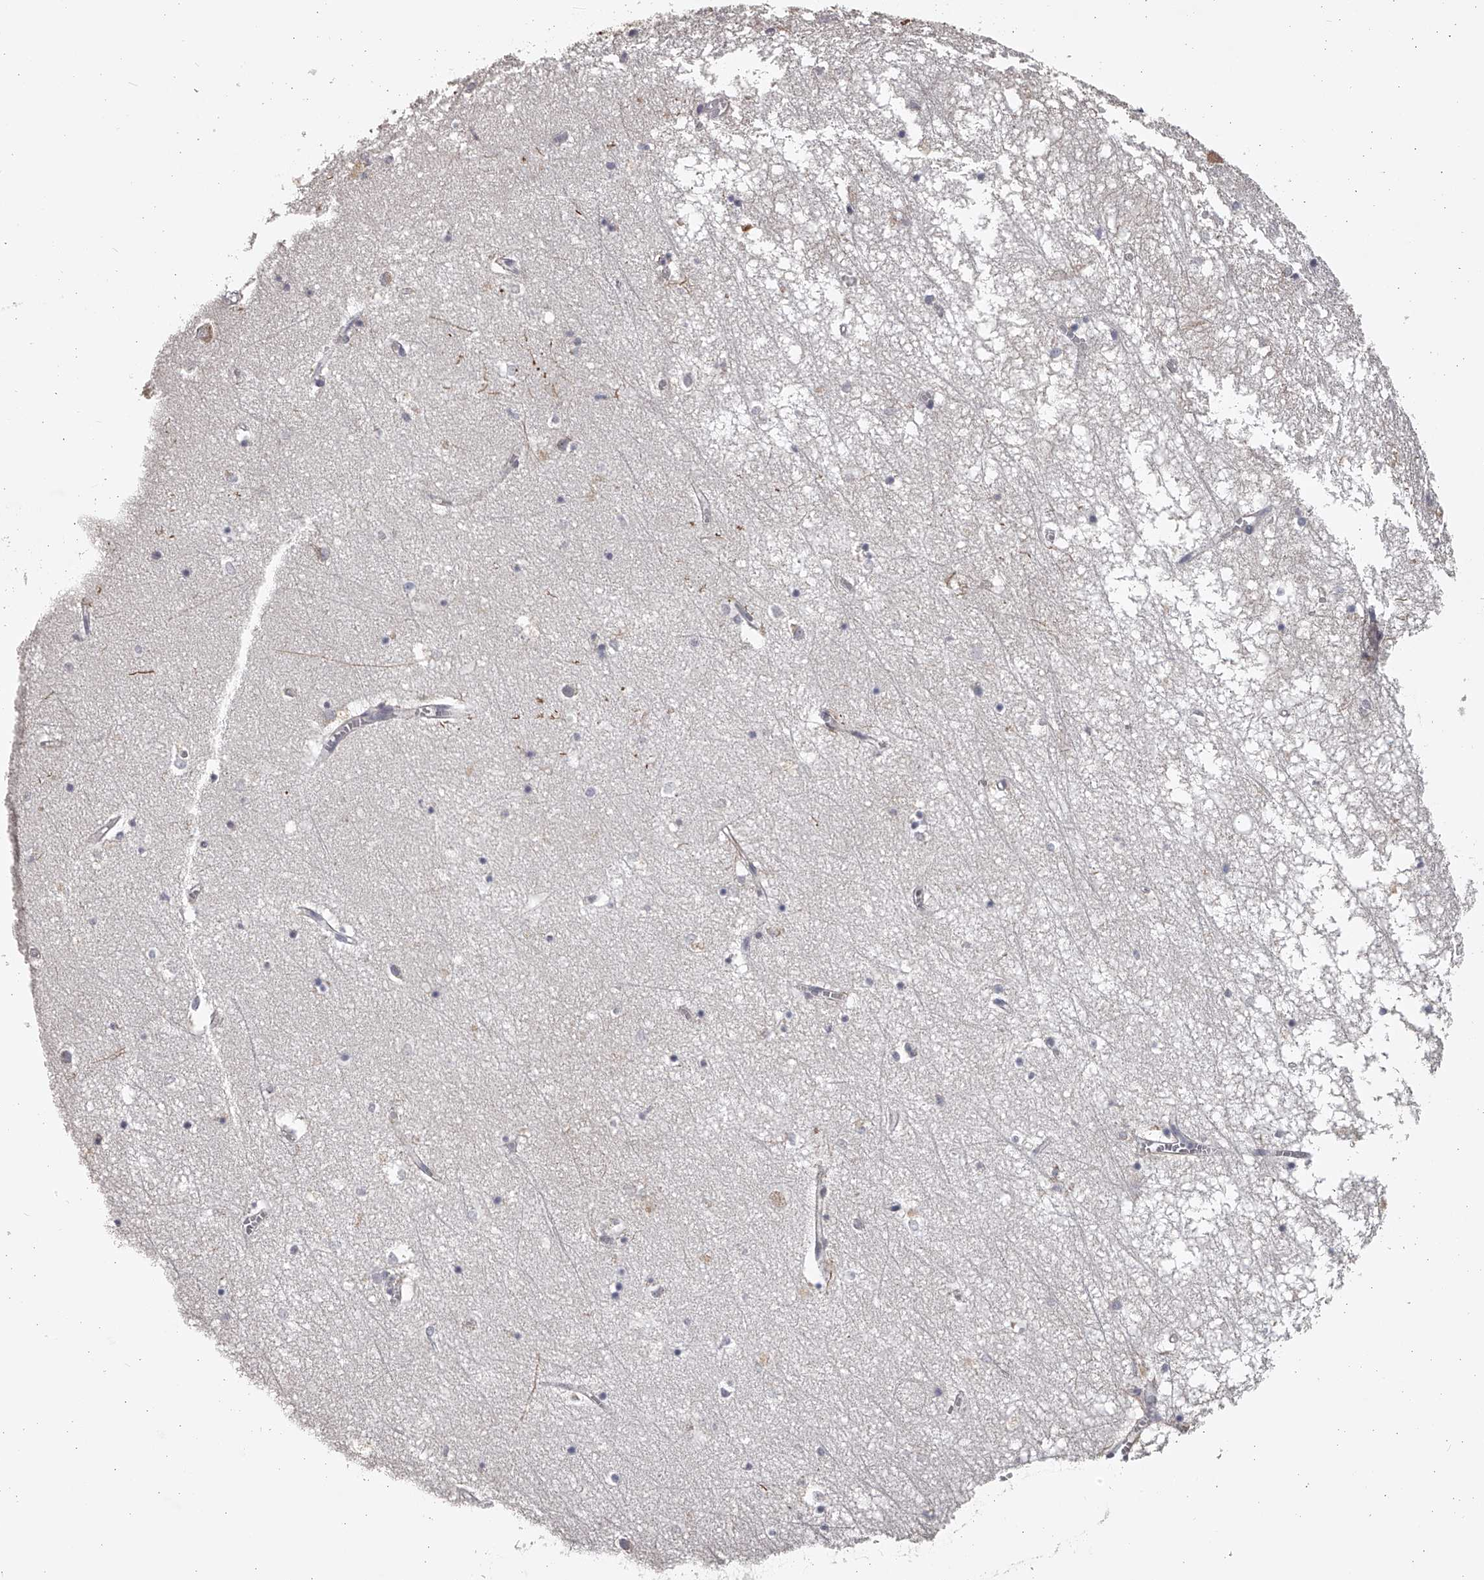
{"staining": {"intensity": "moderate", "quantity": "<25%", "location": "cytoplasmic/membranous"}, "tissue": "hippocampus", "cell_type": "Glial cells", "image_type": "normal", "snomed": [{"axis": "morphology", "description": "Normal tissue, NOS"}, {"axis": "topography", "description": "Hippocampus"}], "caption": "IHC staining of normal hippocampus, which demonstrates low levels of moderate cytoplasmic/membranous staining in about <25% of glial cells indicating moderate cytoplasmic/membranous protein staining. The staining was performed using DAB (3,3'-diaminobenzidine) (brown) for protein detection and nuclei were counterstained in hematoxylin (blue).", "gene": "TNN", "patient": {"sex": "male", "age": 70}}